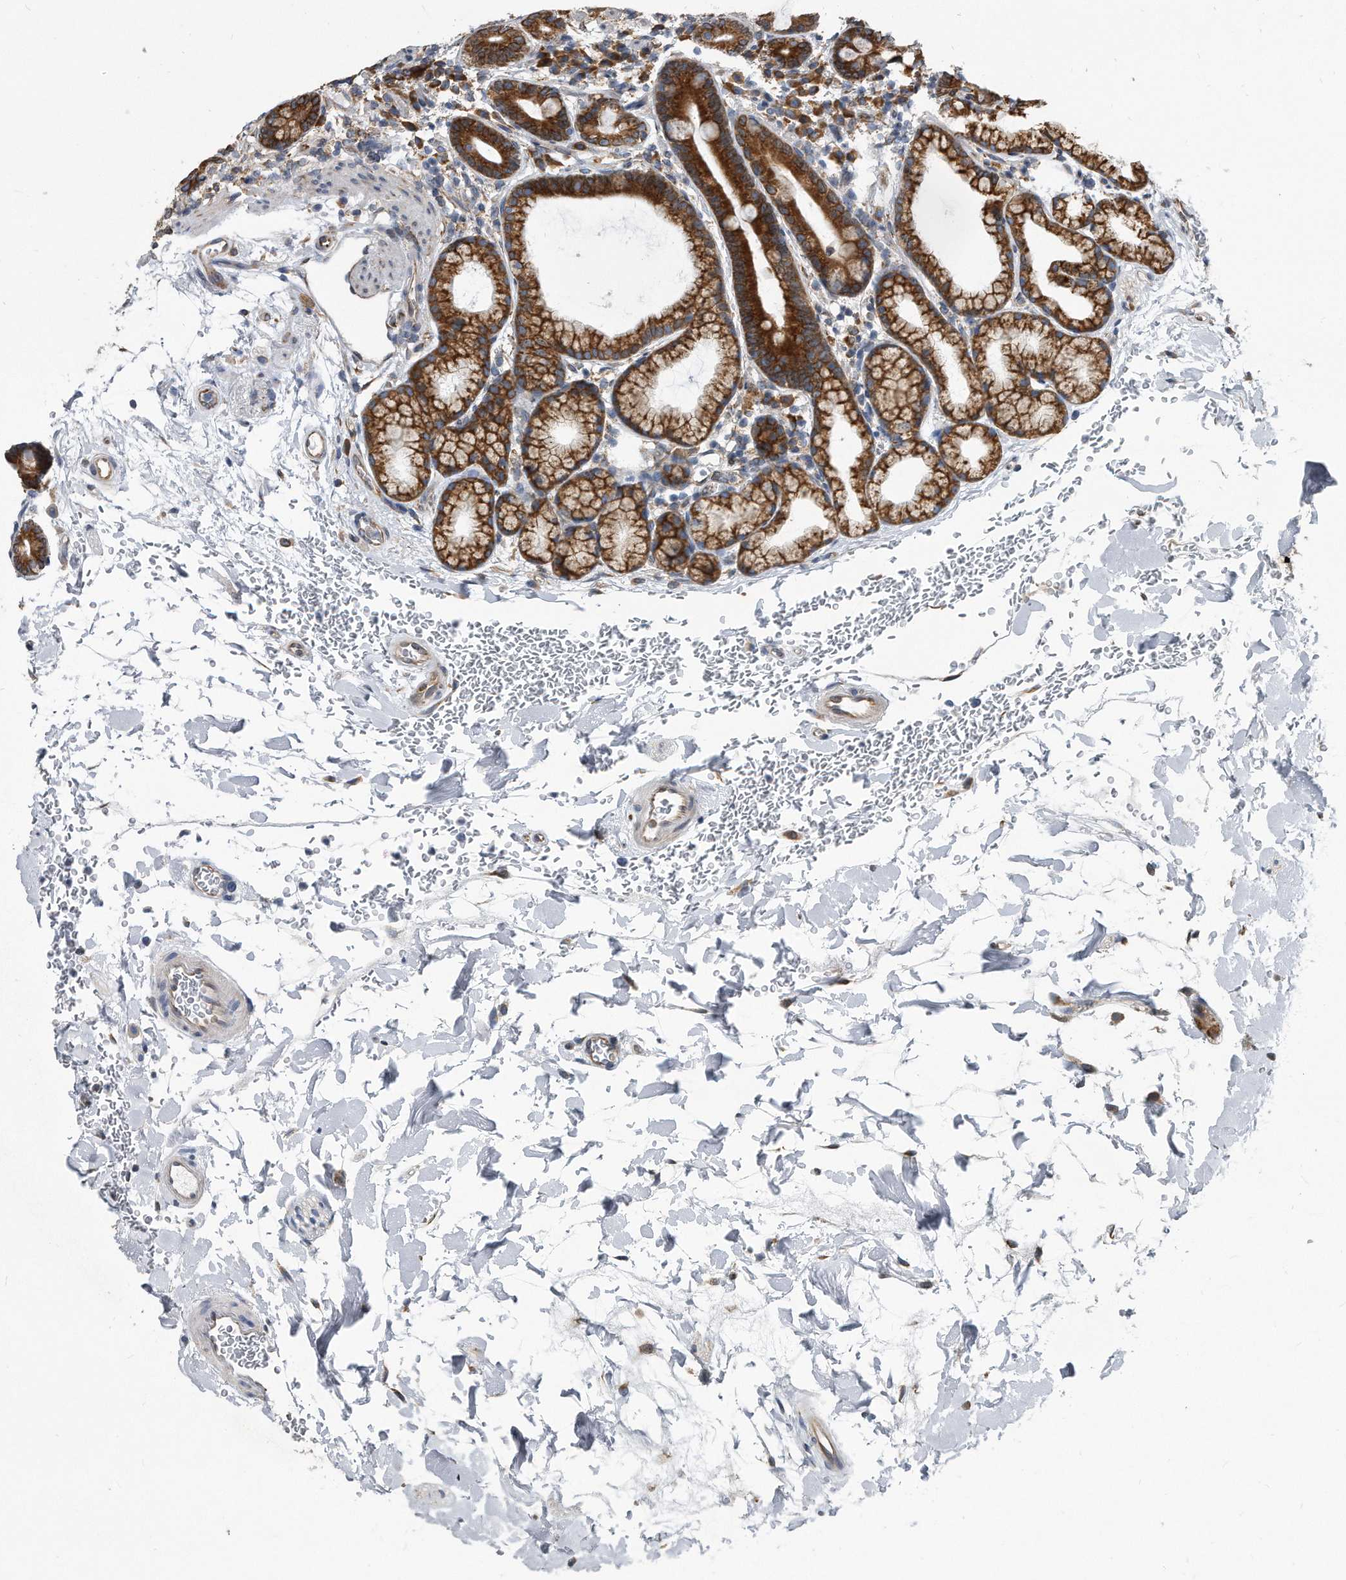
{"staining": {"intensity": "strong", "quantity": ">75%", "location": "cytoplasmic/membranous"}, "tissue": "duodenum", "cell_type": "Glandular cells", "image_type": "normal", "snomed": [{"axis": "morphology", "description": "Normal tissue, NOS"}, {"axis": "topography", "description": "Duodenum"}], "caption": "Immunohistochemistry (IHC) micrograph of benign duodenum: human duodenum stained using IHC reveals high levels of strong protein expression localized specifically in the cytoplasmic/membranous of glandular cells, appearing as a cytoplasmic/membranous brown color.", "gene": "CCDC47", "patient": {"sex": "male", "age": 54}}